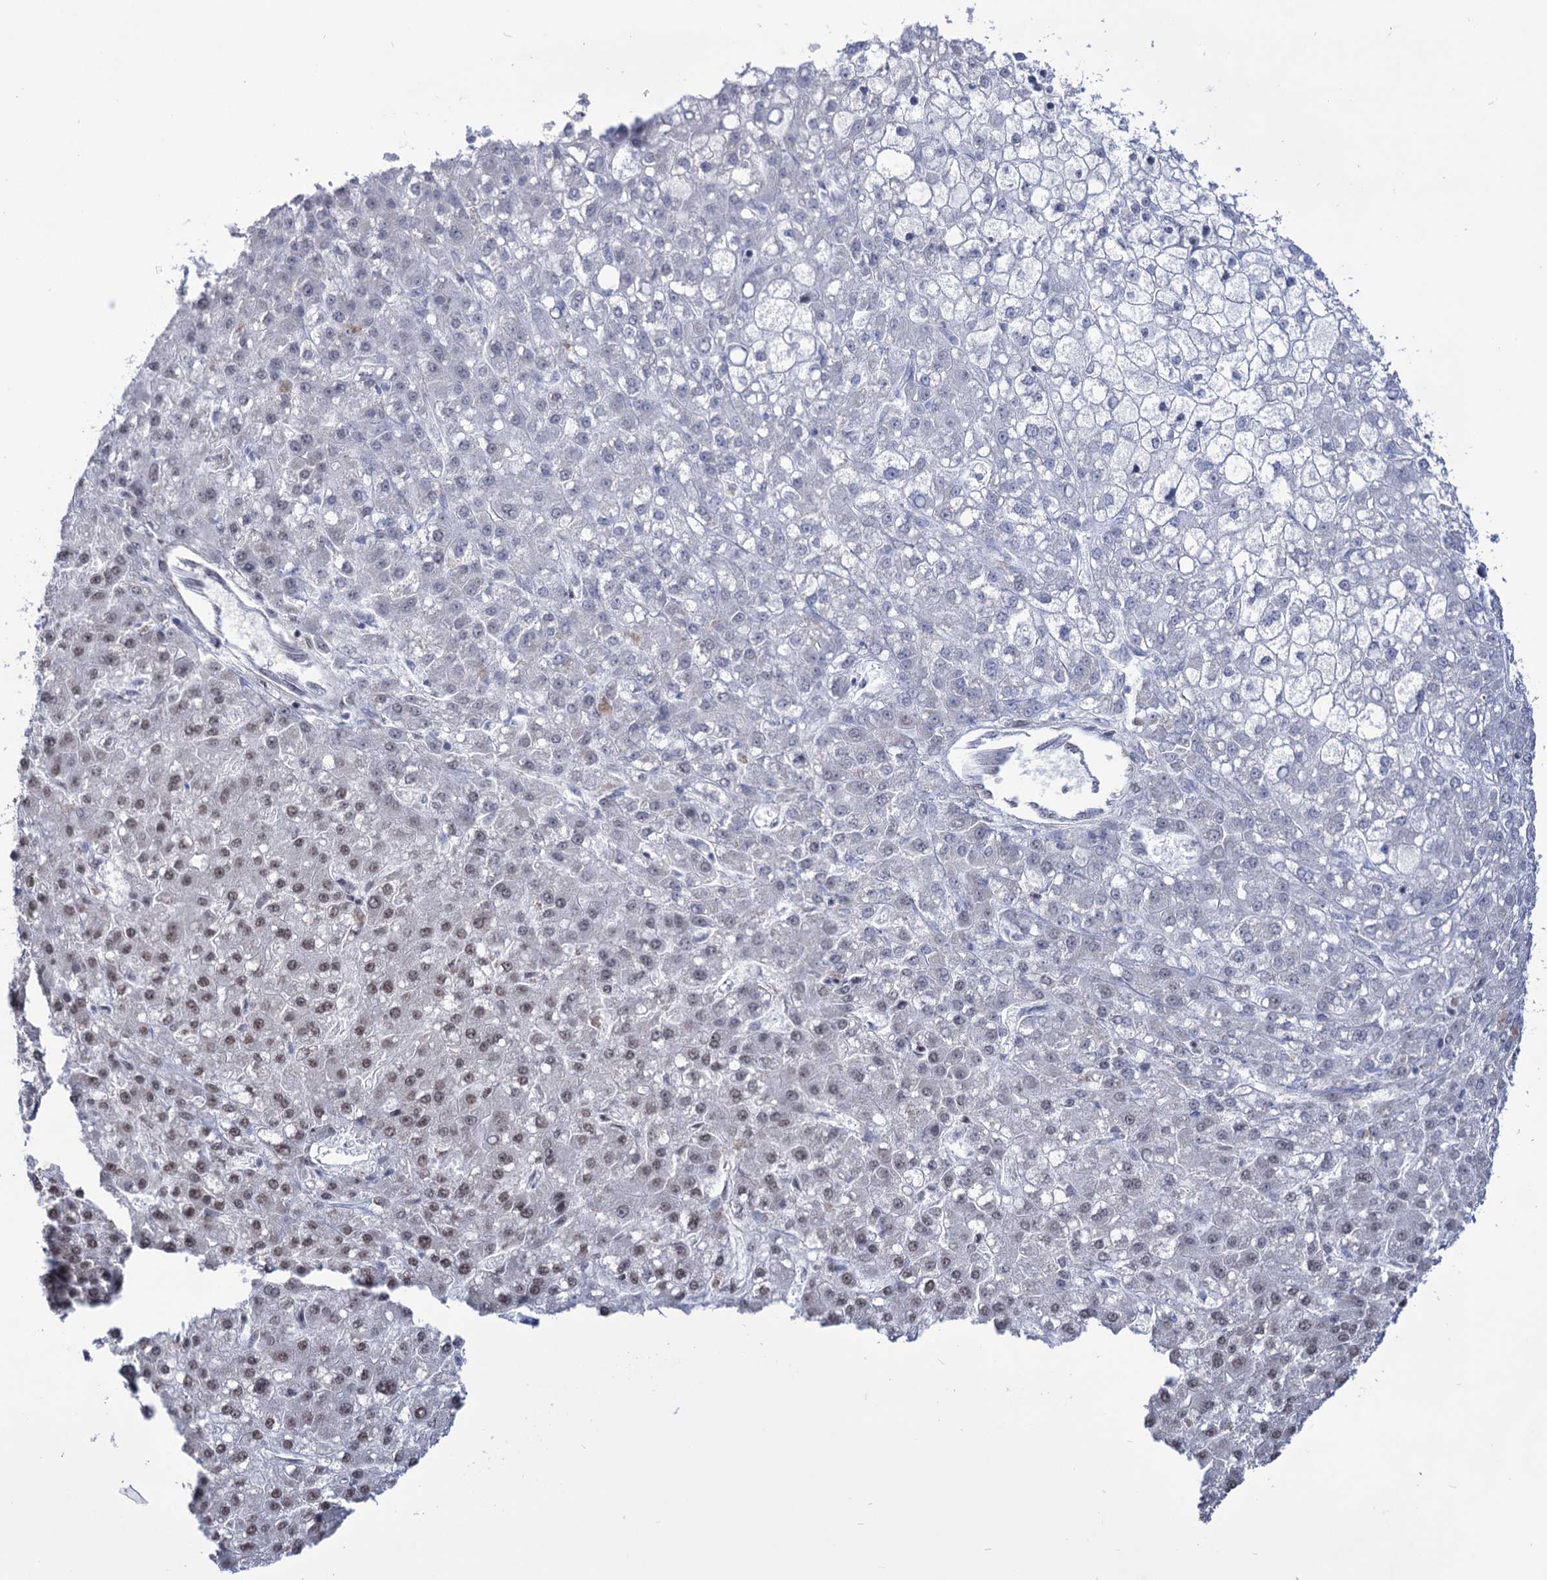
{"staining": {"intensity": "weak", "quantity": "25%-75%", "location": "nuclear"}, "tissue": "liver cancer", "cell_type": "Tumor cells", "image_type": "cancer", "snomed": [{"axis": "morphology", "description": "Carcinoma, Hepatocellular, NOS"}, {"axis": "topography", "description": "Liver"}], "caption": "DAB (3,3'-diaminobenzidine) immunohistochemical staining of human liver cancer reveals weak nuclear protein expression in approximately 25%-75% of tumor cells.", "gene": "ABHD10", "patient": {"sex": "male", "age": 67}}